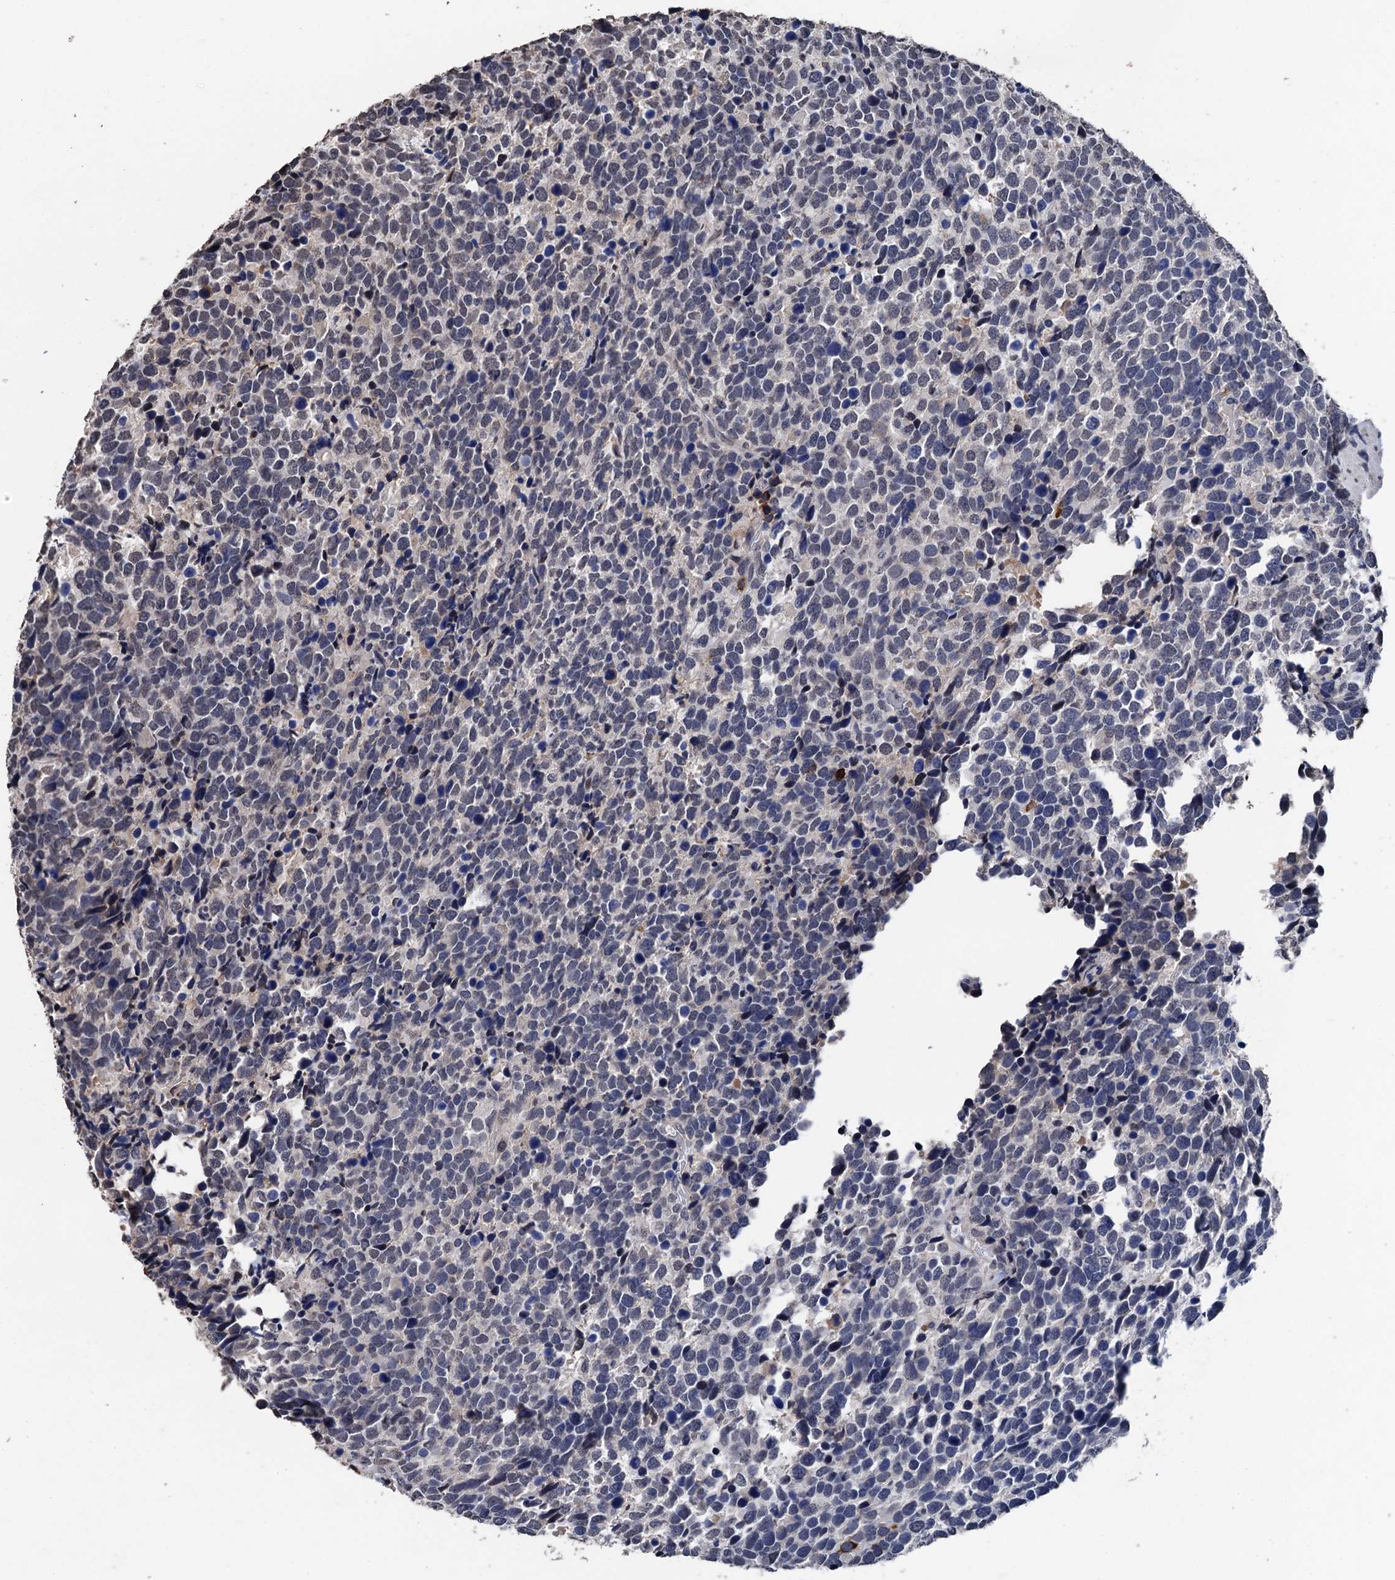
{"staining": {"intensity": "weak", "quantity": "<25%", "location": "cytoplasmic/membranous"}, "tissue": "urothelial cancer", "cell_type": "Tumor cells", "image_type": "cancer", "snomed": [{"axis": "morphology", "description": "Urothelial carcinoma, High grade"}, {"axis": "topography", "description": "Urinary bladder"}], "caption": "The photomicrograph shows no significant positivity in tumor cells of urothelial cancer. (DAB (3,3'-diaminobenzidine) IHC visualized using brightfield microscopy, high magnification).", "gene": "ART5", "patient": {"sex": "female", "age": 82}}